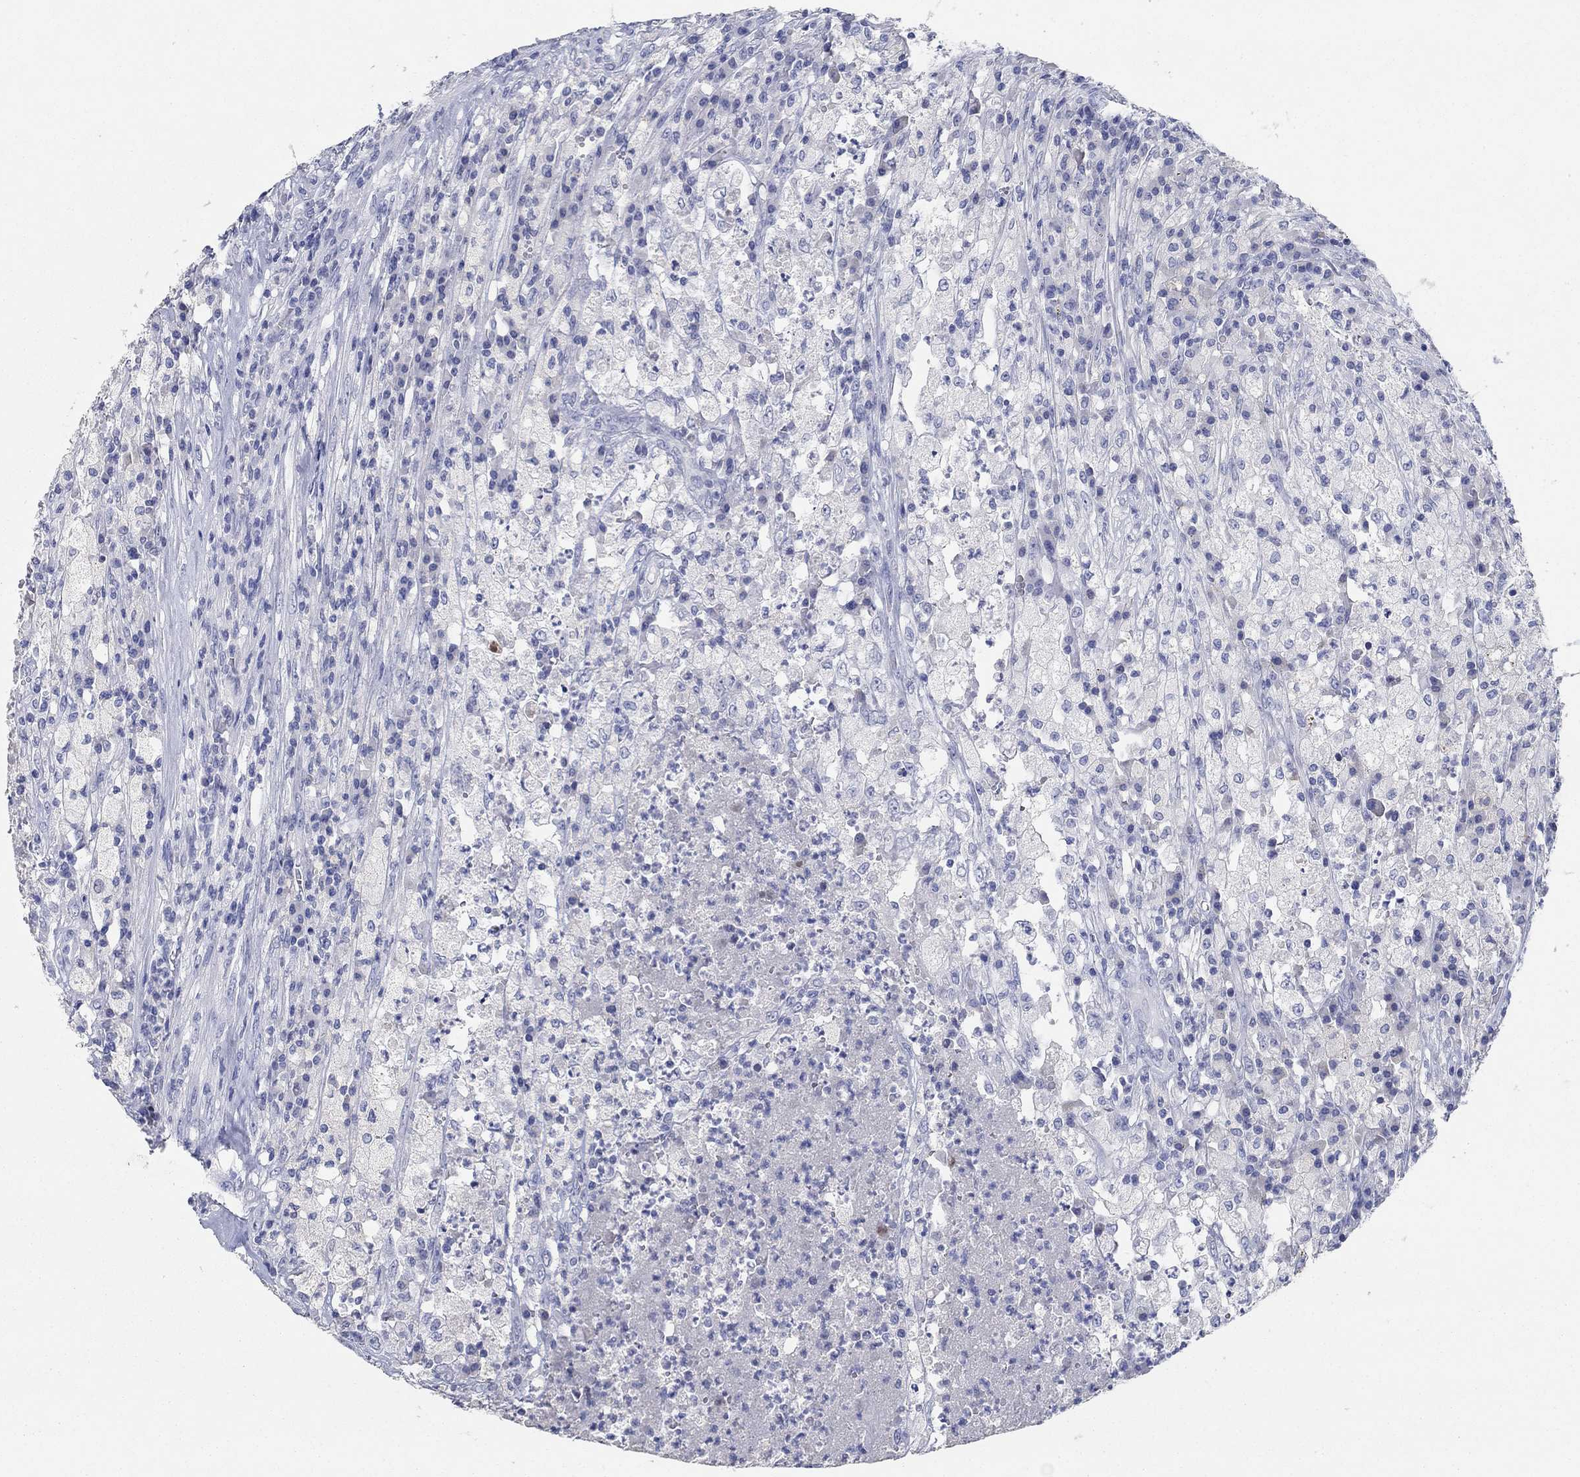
{"staining": {"intensity": "negative", "quantity": "none", "location": "none"}, "tissue": "testis cancer", "cell_type": "Tumor cells", "image_type": "cancer", "snomed": [{"axis": "morphology", "description": "Necrosis, NOS"}, {"axis": "morphology", "description": "Carcinoma, Embryonal, NOS"}, {"axis": "topography", "description": "Testis"}], "caption": "Testis cancer was stained to show a protein in brown. There is no significant positivity in tumor cells.", "gene": "POU5F1", "patient": {"sex": "male", "age": 19}}